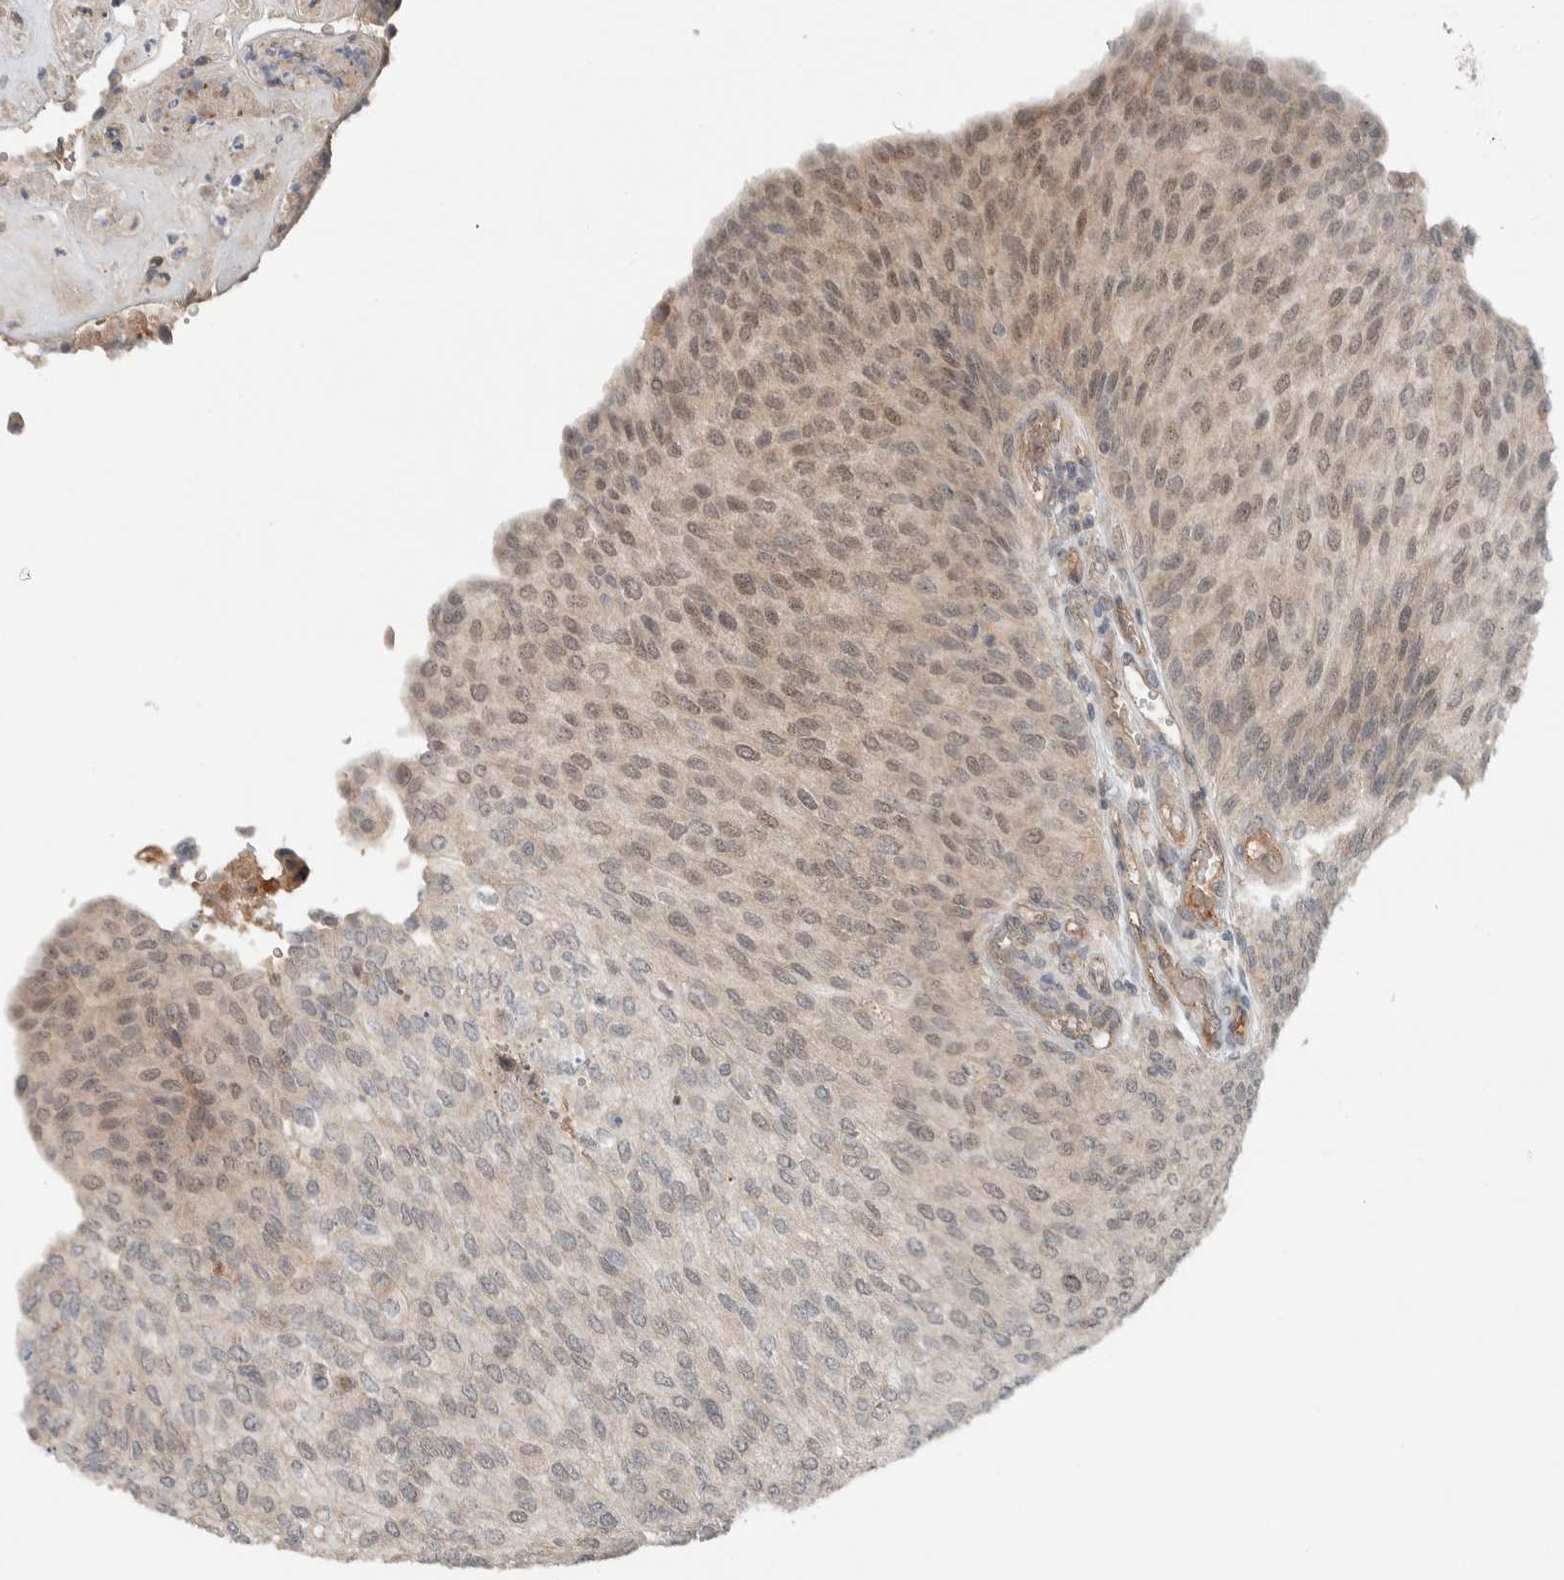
{"staining": {"intensity": "weak", "quantity": "25%-75%", "location": "cytoplasmic/membranous"}, "tissue": "urothelial cancer", "cell_type": "Tumor cells", "image_type": "cancer", "snomed": [{"axis": "morphology", "description": "Urothelial carcinoma, Low grade"}, {"axis": "topography", "description": "Urinary bladder"}], "caption": "Immunohistochemistry (IHC) photomicrograph of urothelial cancer stained for a protein (brown), which shows low levels of weak cytoplasmic/membranous staining in about 25%-75% of tumor cells.", "gene": "ARMC7", "patient": {"sex": "female", "age": 79}}